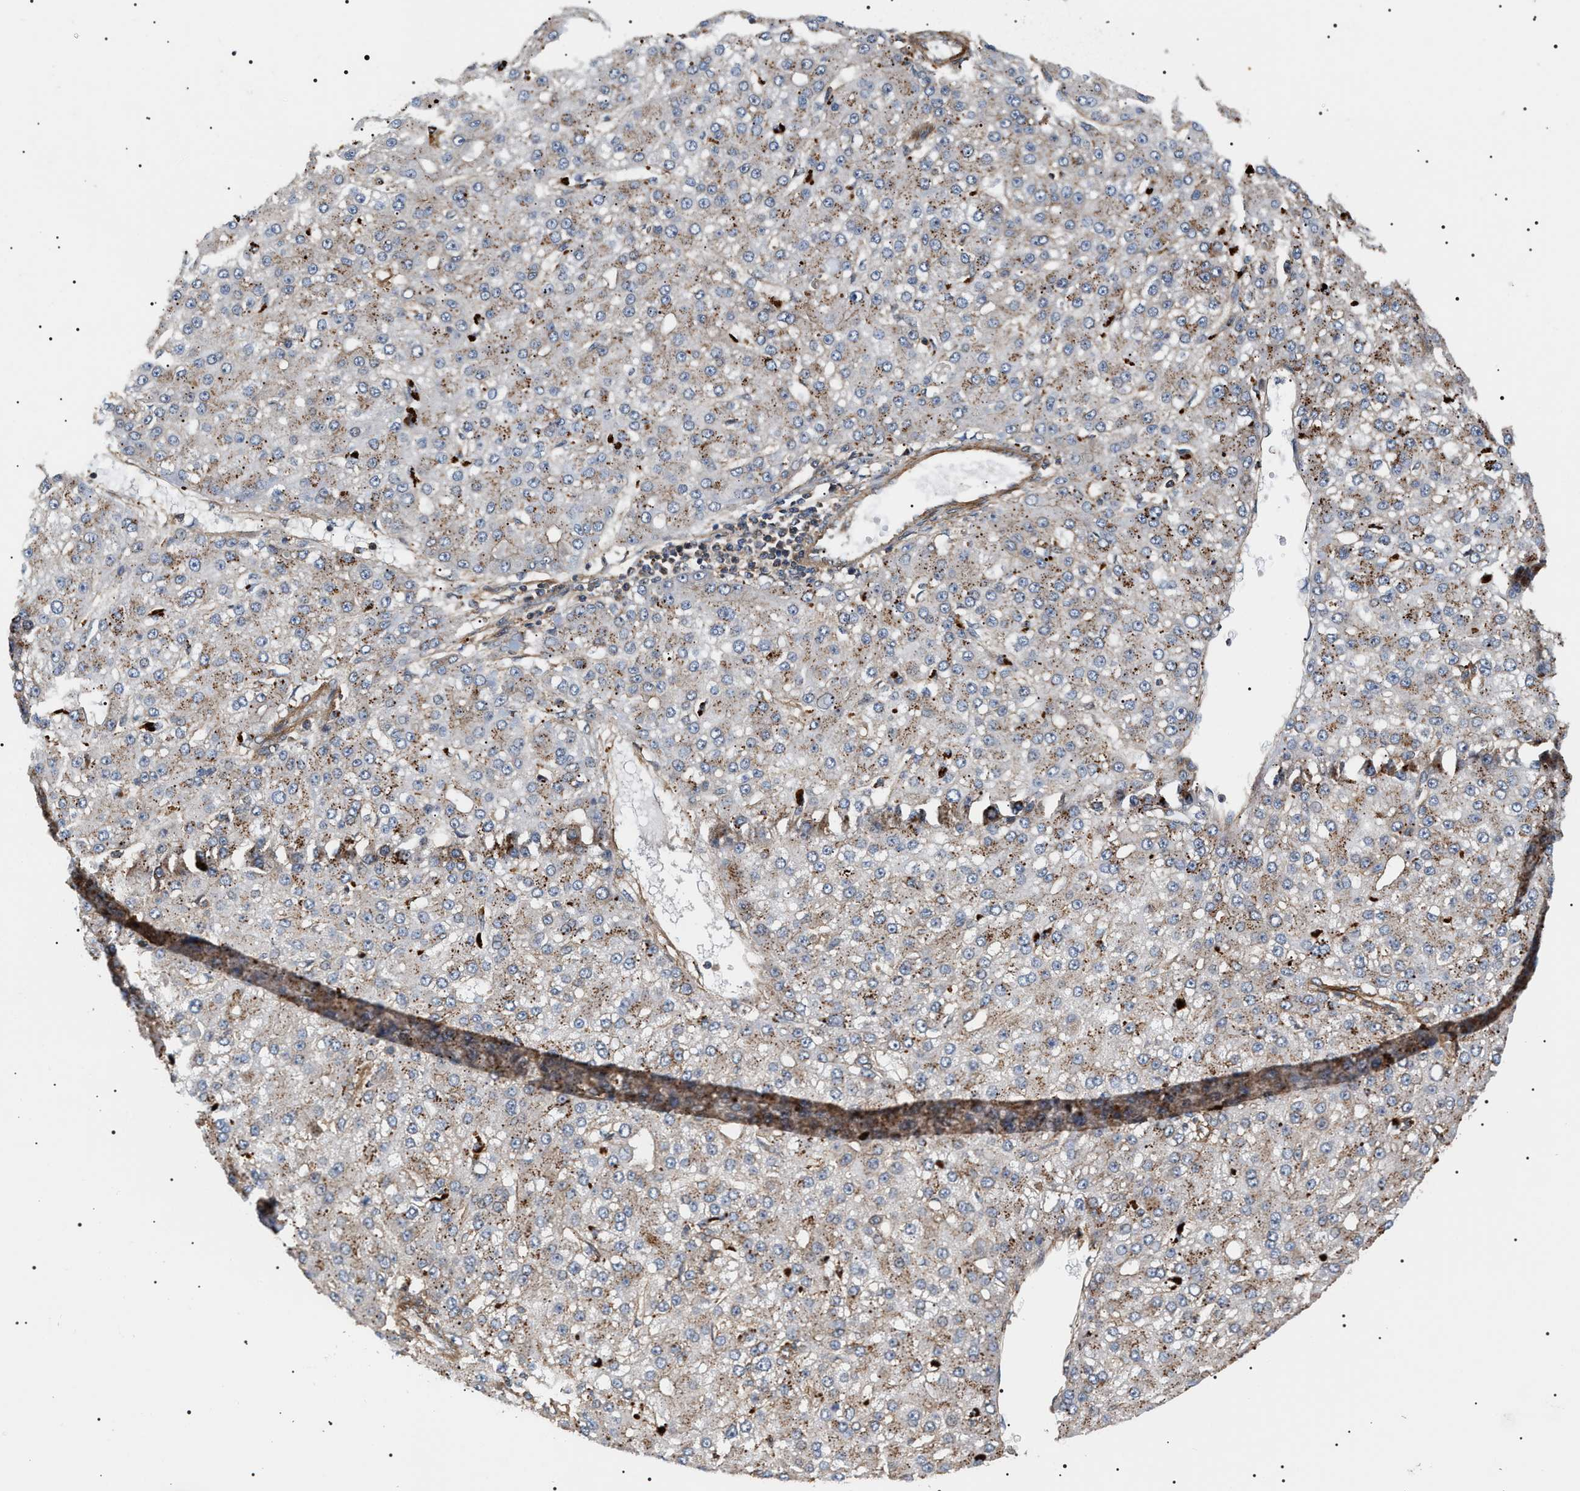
{"staining": {"intensity": "negative", "quantity": "none", "location": "none"}, "tissue": "liver cancer", "cell_type": "Tumor cells", "image_type": "cancer", "snomed": [{"axis": "morphology", "description": "Carcinoma, Hepatocellular, NOS"}, {"axis": "topography", "description": "Liver"}], "caption": "Tumor cells are negative for brown protein staining in liver hepatocellular carcinoma.", "gene": "SH3GLB2", "patient": {"sex": "male", "age": 67}}